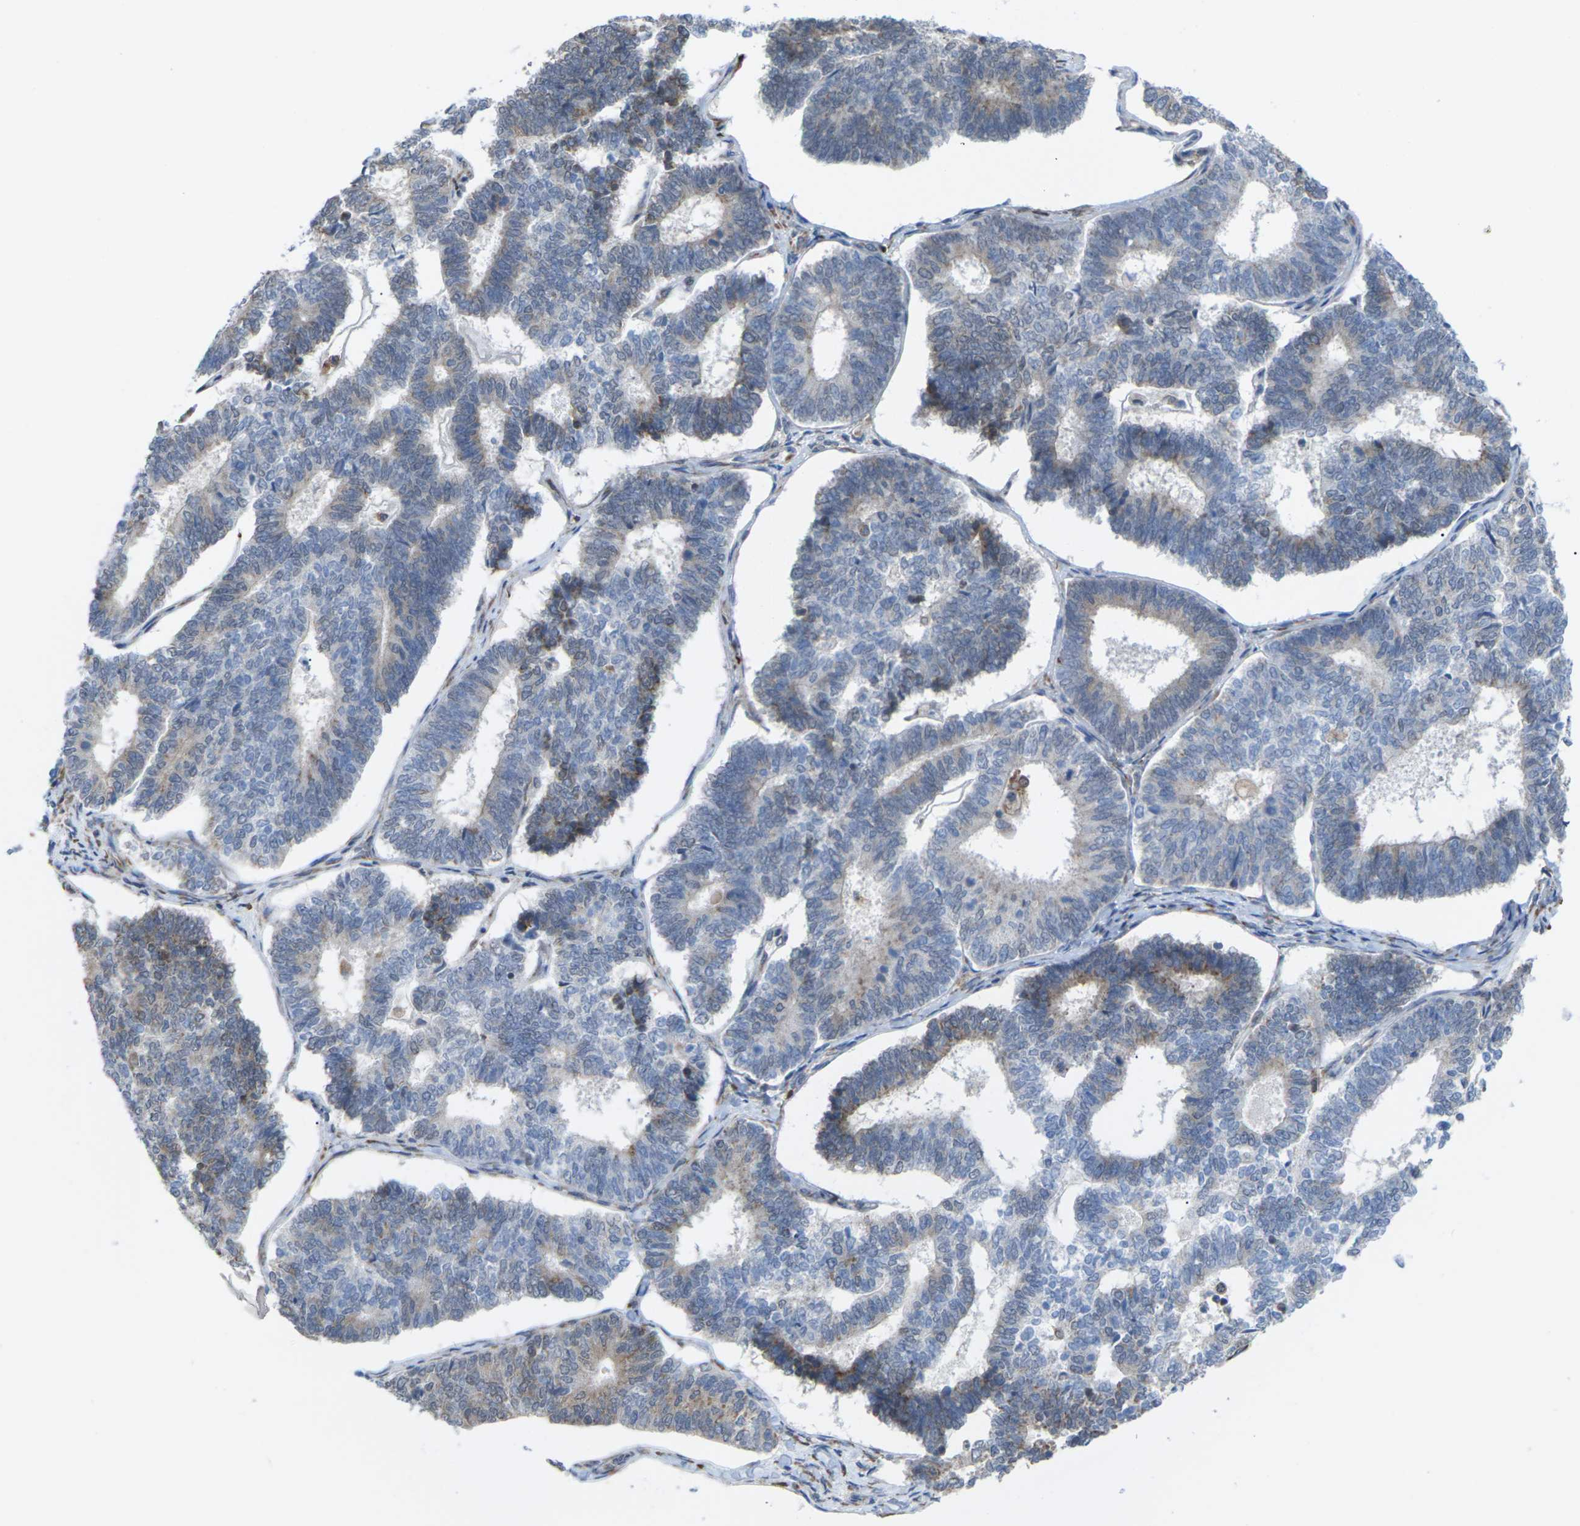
{"staining": {"intensity": "weak", "quantity": "<25%", "location": "cytoplasmic/membranous"}, "tissue": "endometrial cancer", "cell_type": "Tumor cells", "image_type": "cancer", "snomed": [{"axis": "morphology", "description": "Adenocarcinoma, NOS"}, {"axis": "topography", "description": "Endometrium"}], "caption": "The image displays no significant positivity in tumor cells of adenocarcinoma (endometrial).", "gene": "PDZK1IP1", "patient": {"sex": "female", "age": 70}}